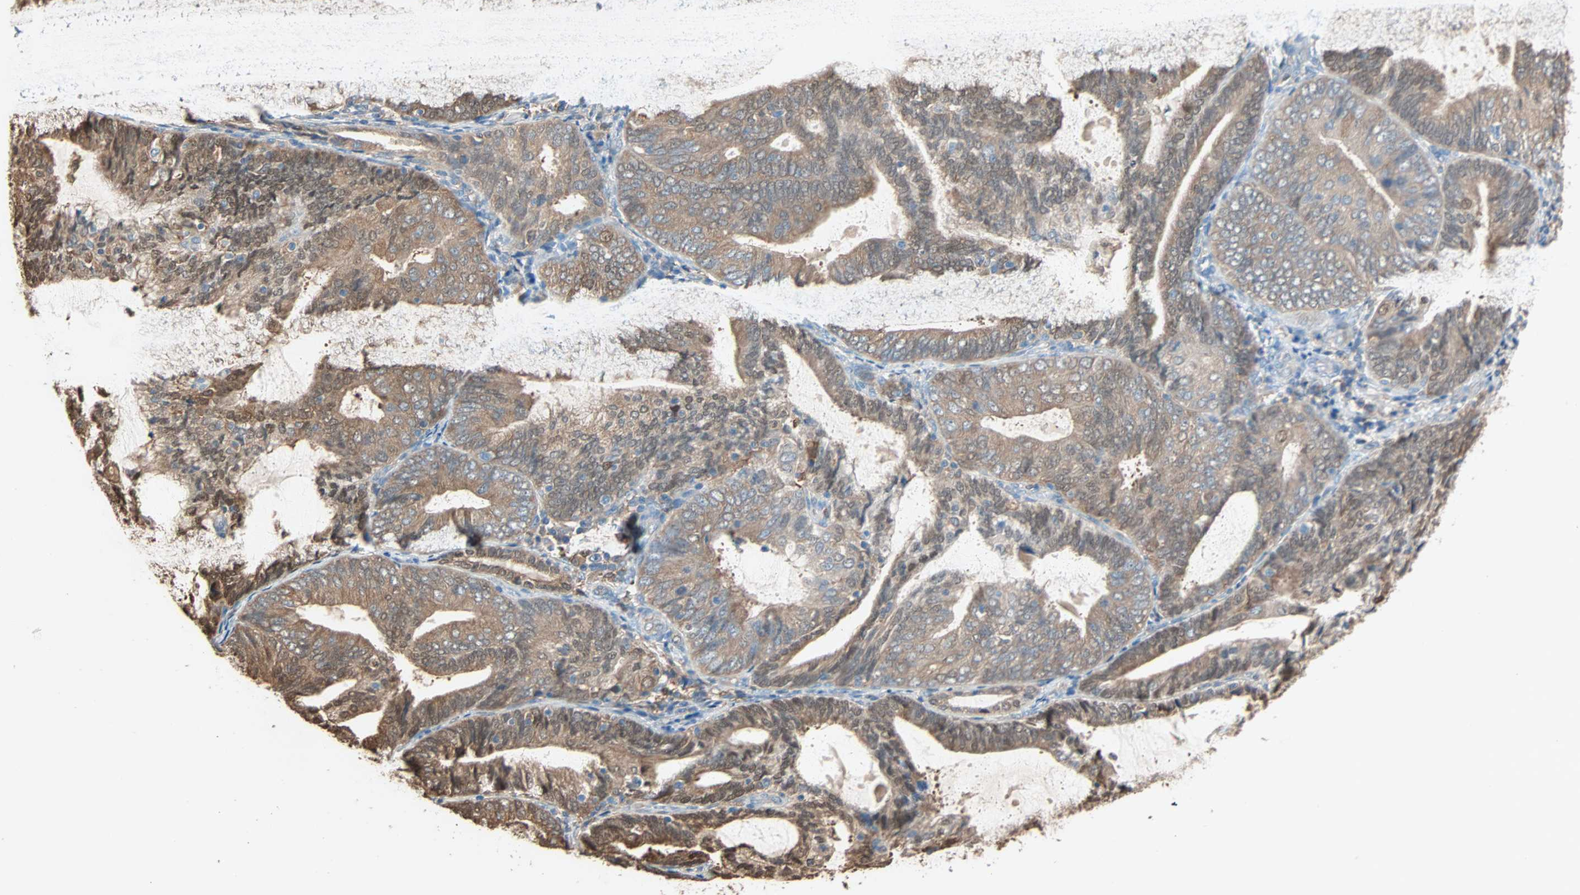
{"staining": {"intensity": "moderate", "quantity": ">75%", "location": "cytoplasmic/membranous"}, "tissue": "endometrial cancer", "cell_type": "Tumor cells", "image_type": "cancer", "snomed": [{"axis": "morphology", "description": "Adenocarcinoma, NOS"}, {"axis": "topography", "description": "Endometrium"}], "caption": "A medium amount of moderate cytoplasmic/membranous staining is seen in about >75% of tumor cells in adenocarcinoma (endometrial) tissue. Ihc stains the protein in brown and the nuclei are stained blue.", "gene": "PRDX1", "patient": {"sex": "female", "age": 81}}